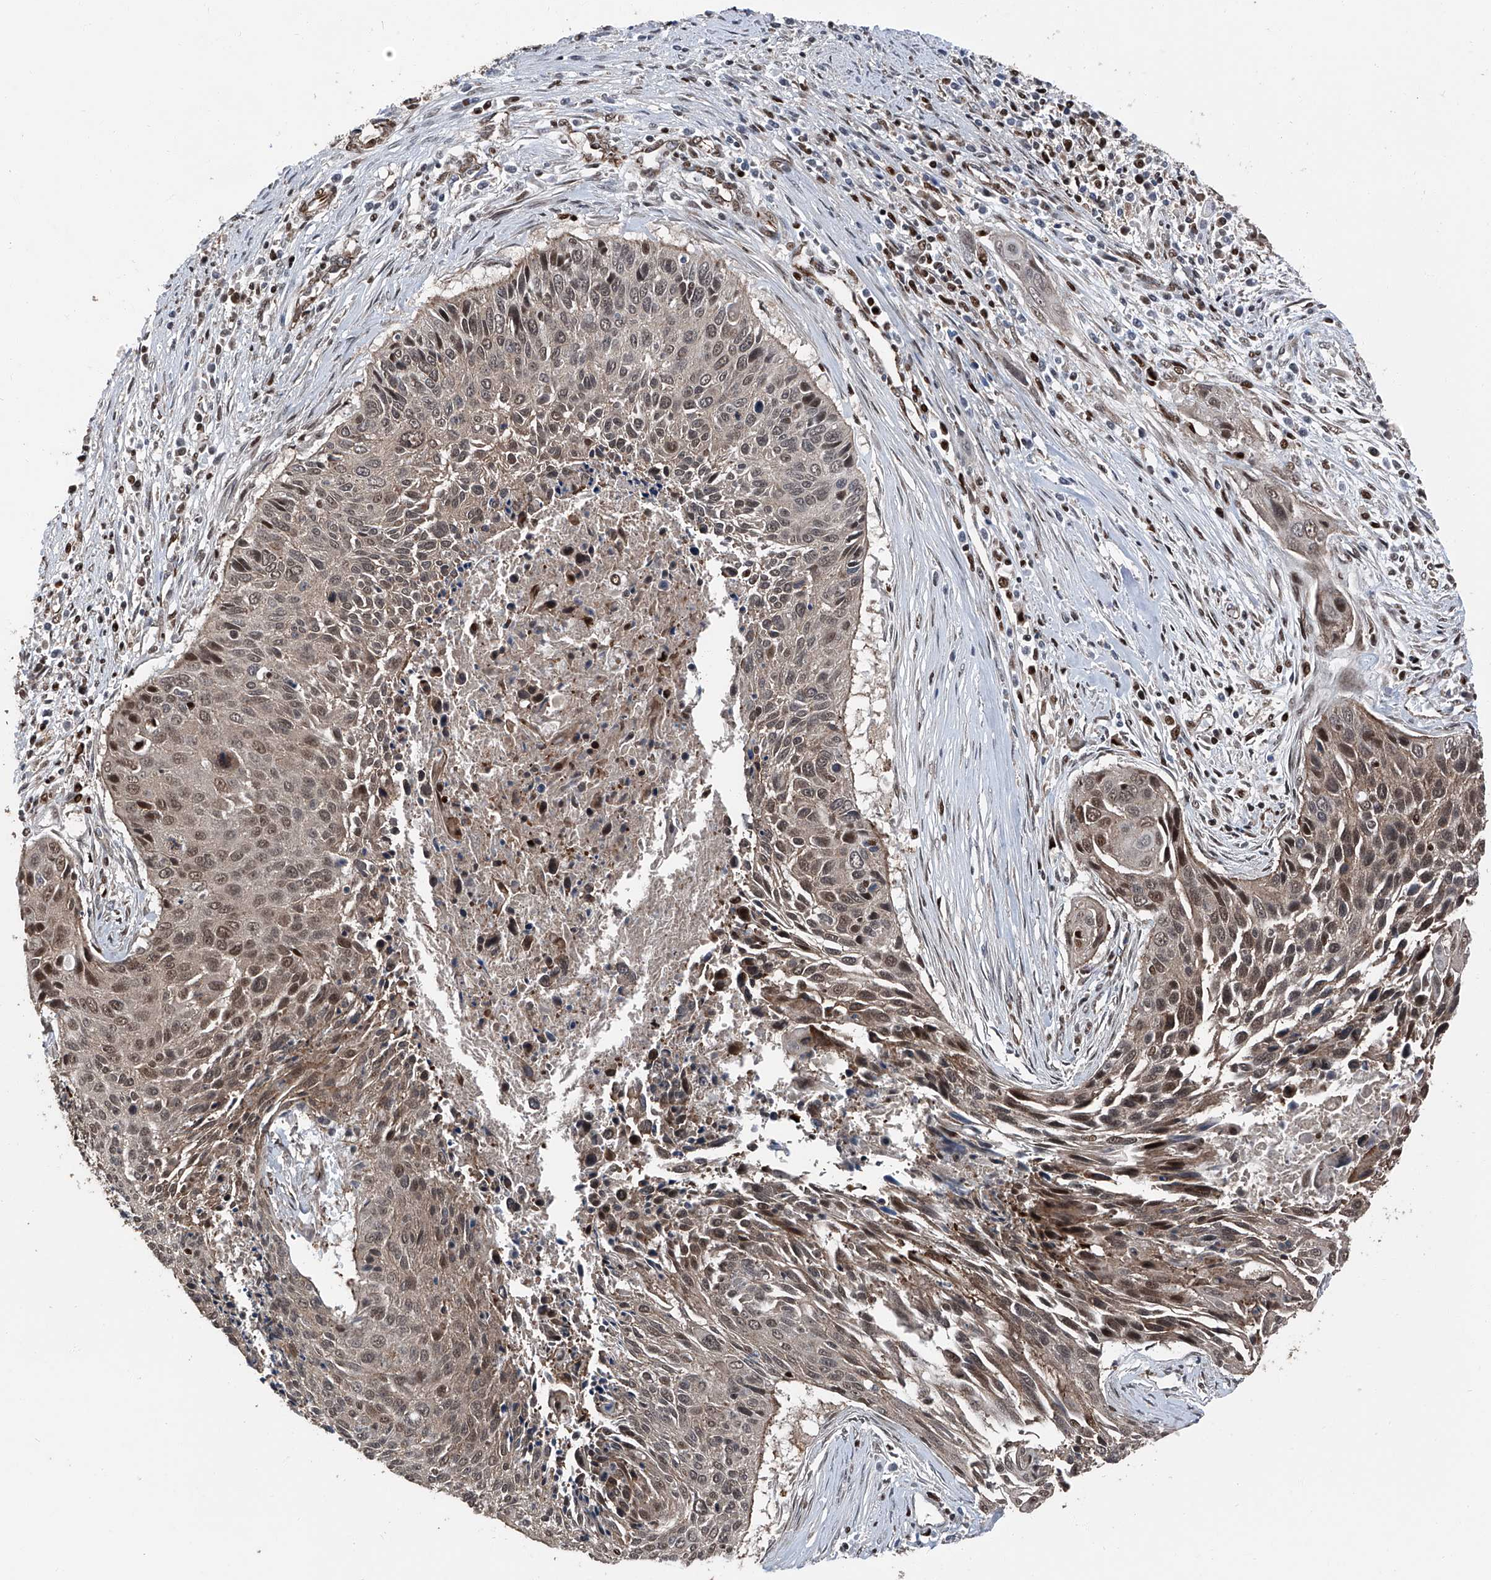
{"staining": {"intensity": "weak", "quantity": ">75%", "location": "cytoplasmic/membranous,nuclear"}, "tissue": "cervical cancer", "cell_type": "Tumor cells", "image_type": "cancer", "snomed": [{"axis": "morphology", "description": "Squamous cell carcinoma, NOS"}, {"axis": "topography", "description": "Cervix"}], "caption": "Protein analysis of cervical squamous cell carcinoma tissue shows weak cytoplasmic/membranous and nuclear staining in about >75% of tumor cells.", "gene": "FKBP5", "patient": {"sex": "female", "age": 55}}